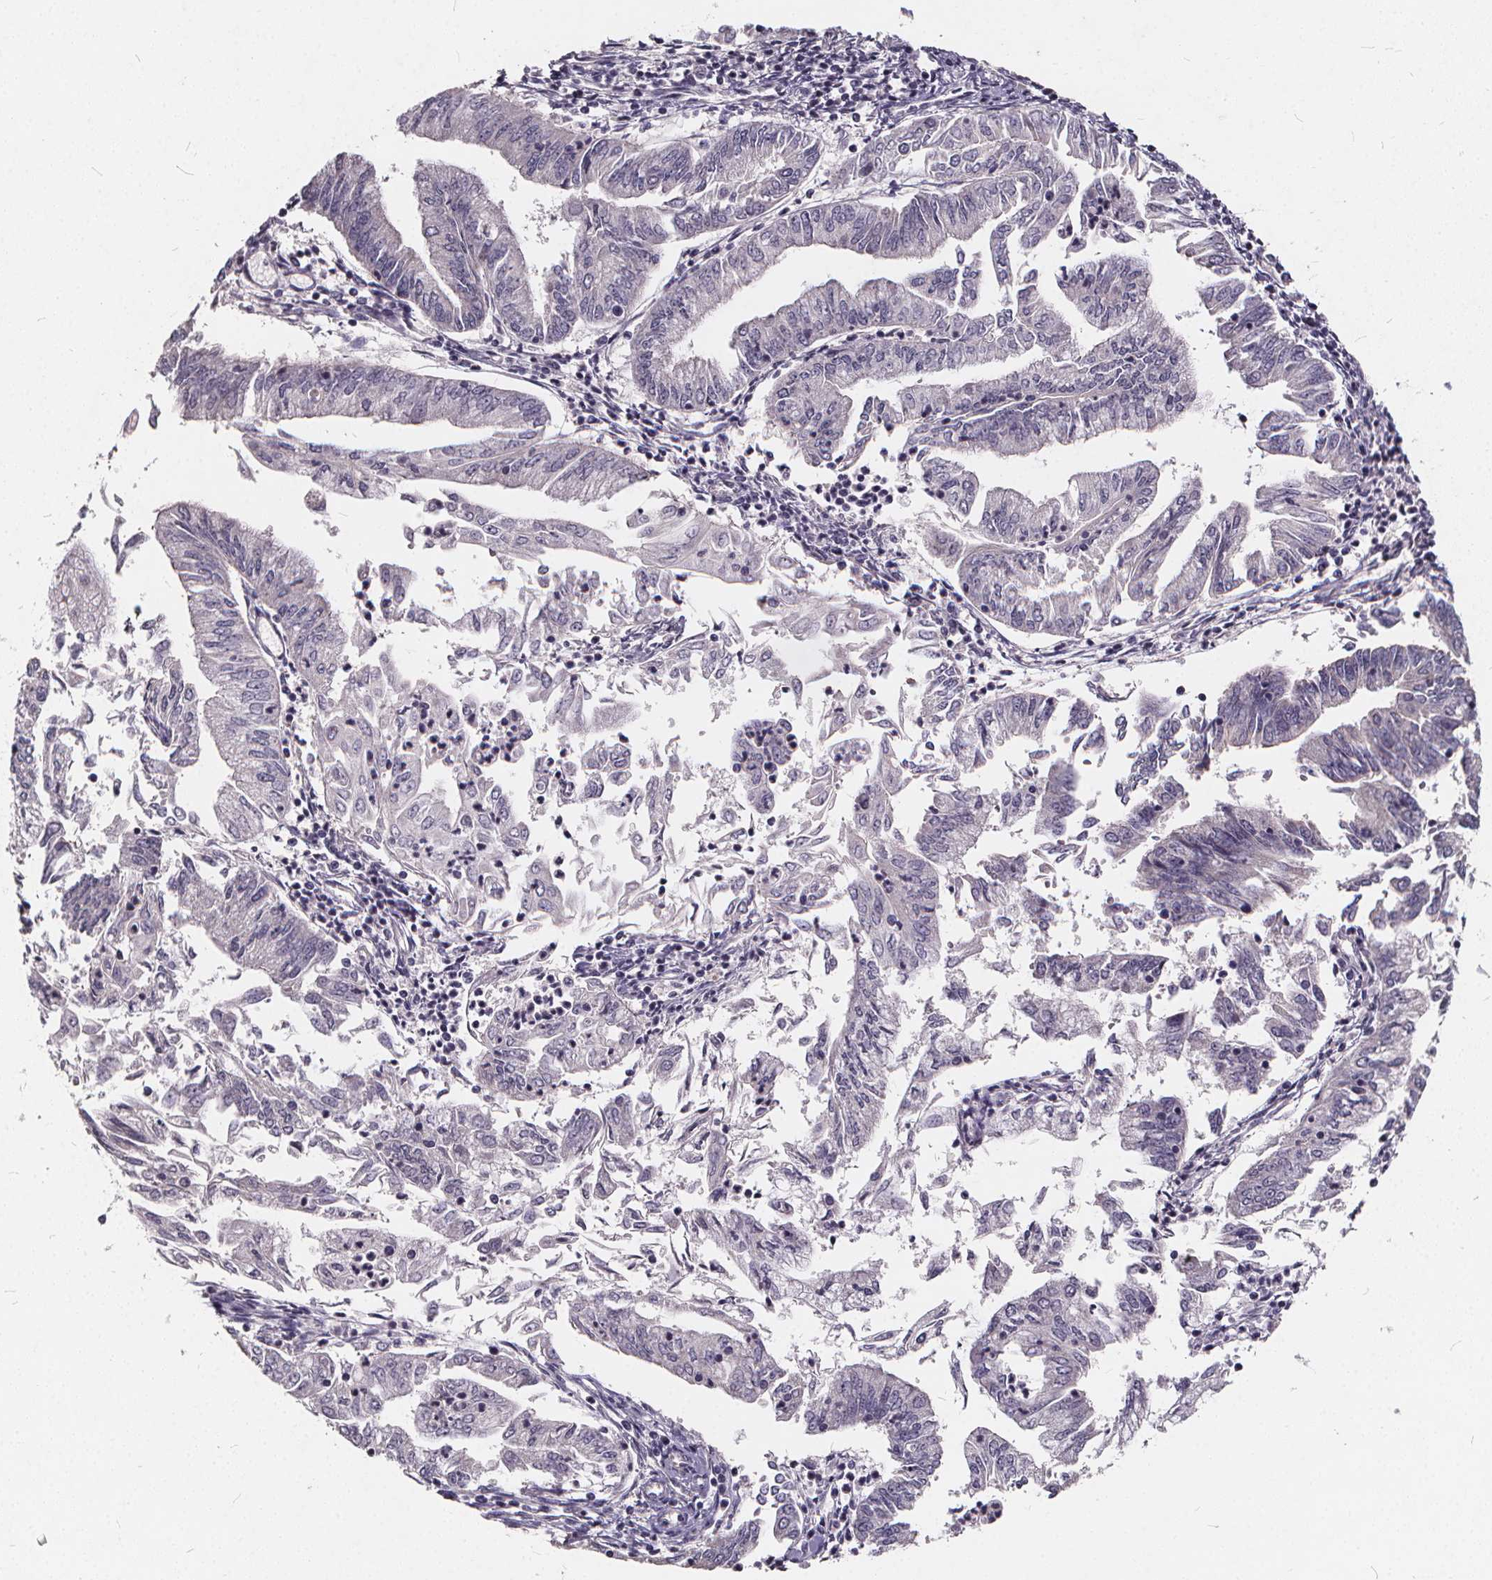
{"staining": {"intensity": "negative", "quantity": "none", "location": "none"}, "tissue": "endometrial cancer", "cell_type": "Tumor cells", "image_type": "cancer", "snomed": [{"axis": "morphology", "description": "Adenocarcinoma, NOS"}, {"axis": "topography", "description": "Endometrium"}], "caption": "An immunohistochemistry histopathology image of adenocarcinoma (endometrial) is shown. There is no staining in tumor cells of adenocarcinoma (endometrial). (DAB immunohistochemistry (IHC) visualized using brightfield microscopy, high magnification).", "gene": "TSPAN14", "patient": {"sex": "female", "age": 55}}